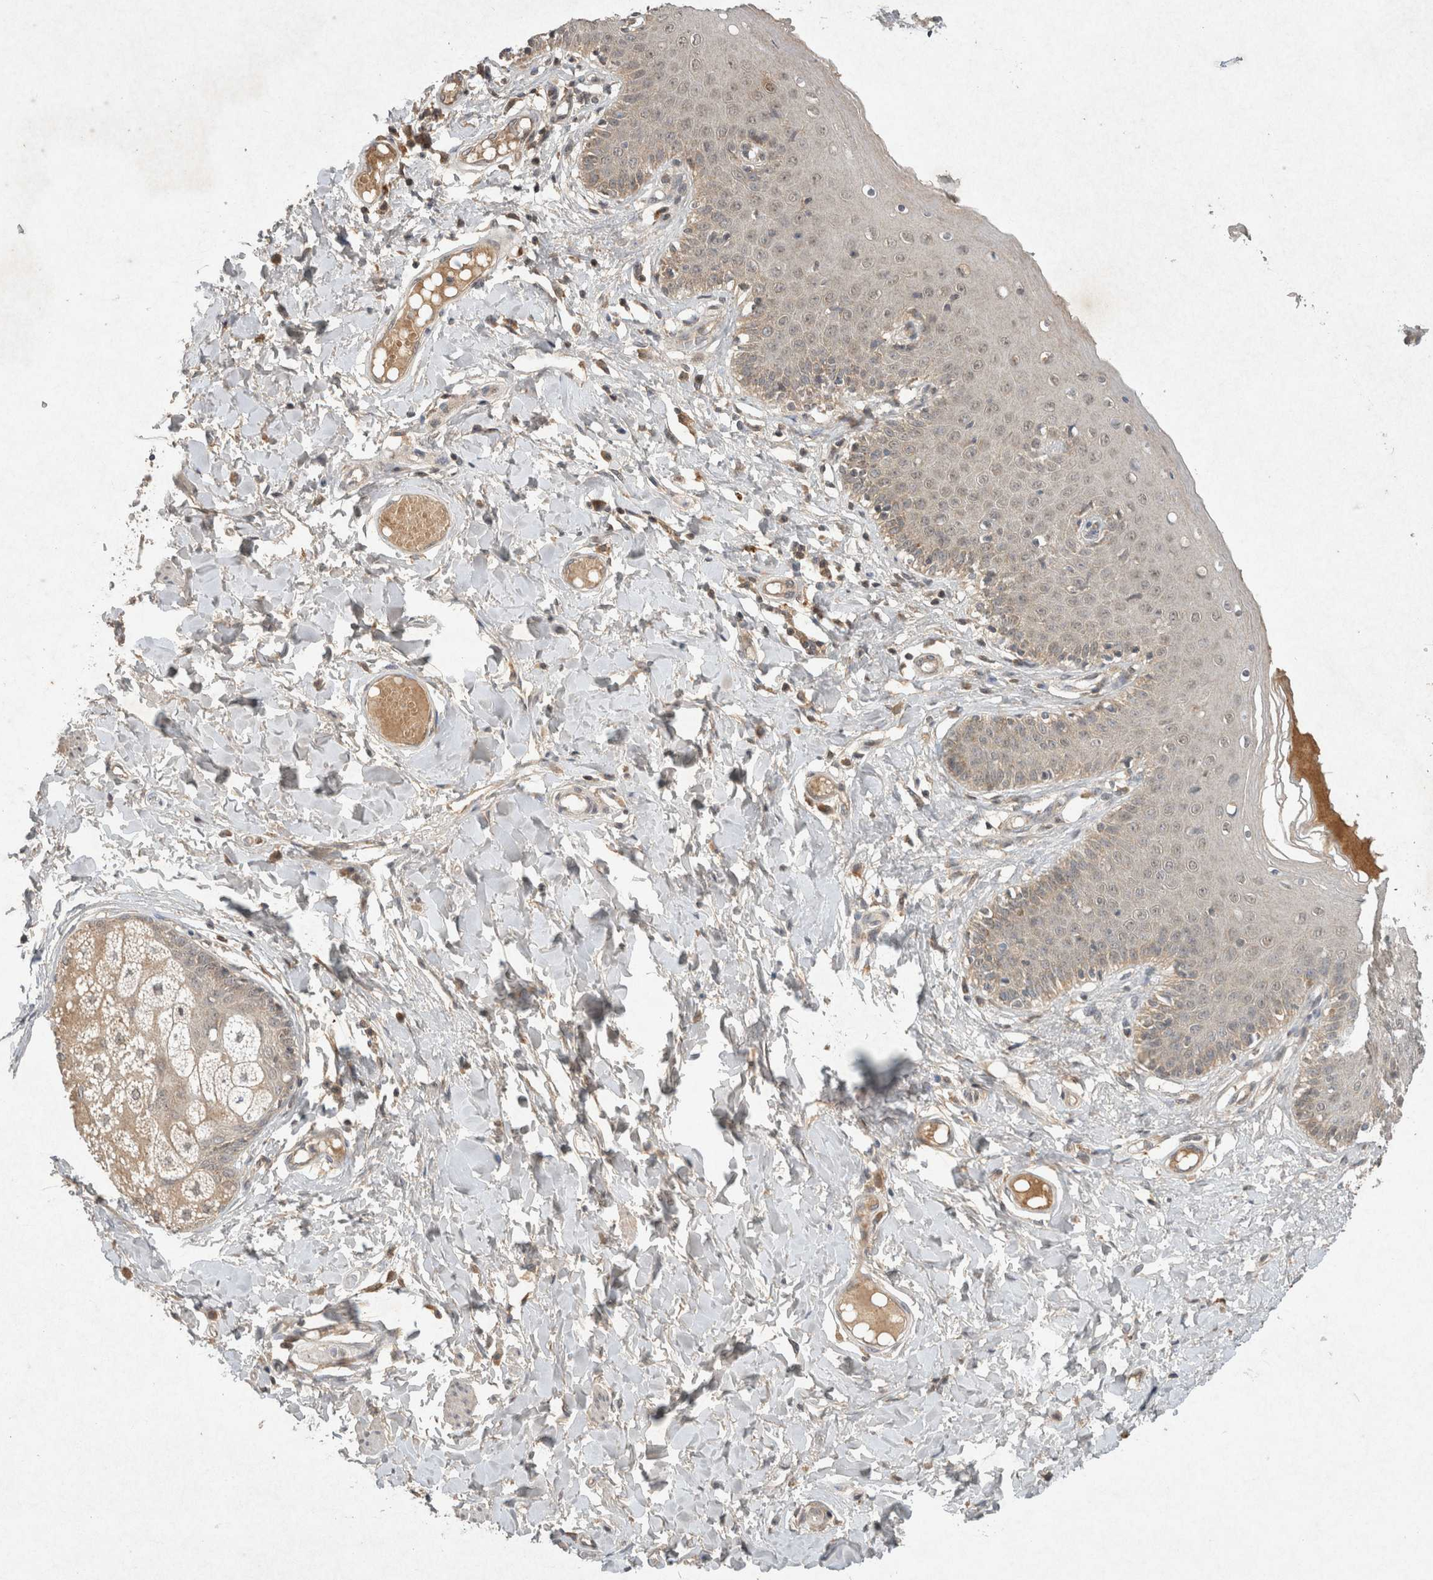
{"staining": {"intensity": "weak", "quantity": "<25%", "location": "cytoplasmic/membranous"}, "tissue": "skin", "cell_type": "Epidermal cells", "image_type": "normal", "snomed": [{"axis": "morphology", "description": "Normal tissue, NOS"}, {"axis": "topography", "description": "Vulva"}], "caption": "Immunohistochemical staining of normal human skin demonstrates no significant positivity in epidermal cells.", "gene": "LOXL2", "patient": {"sex": "female", "age": 66}}